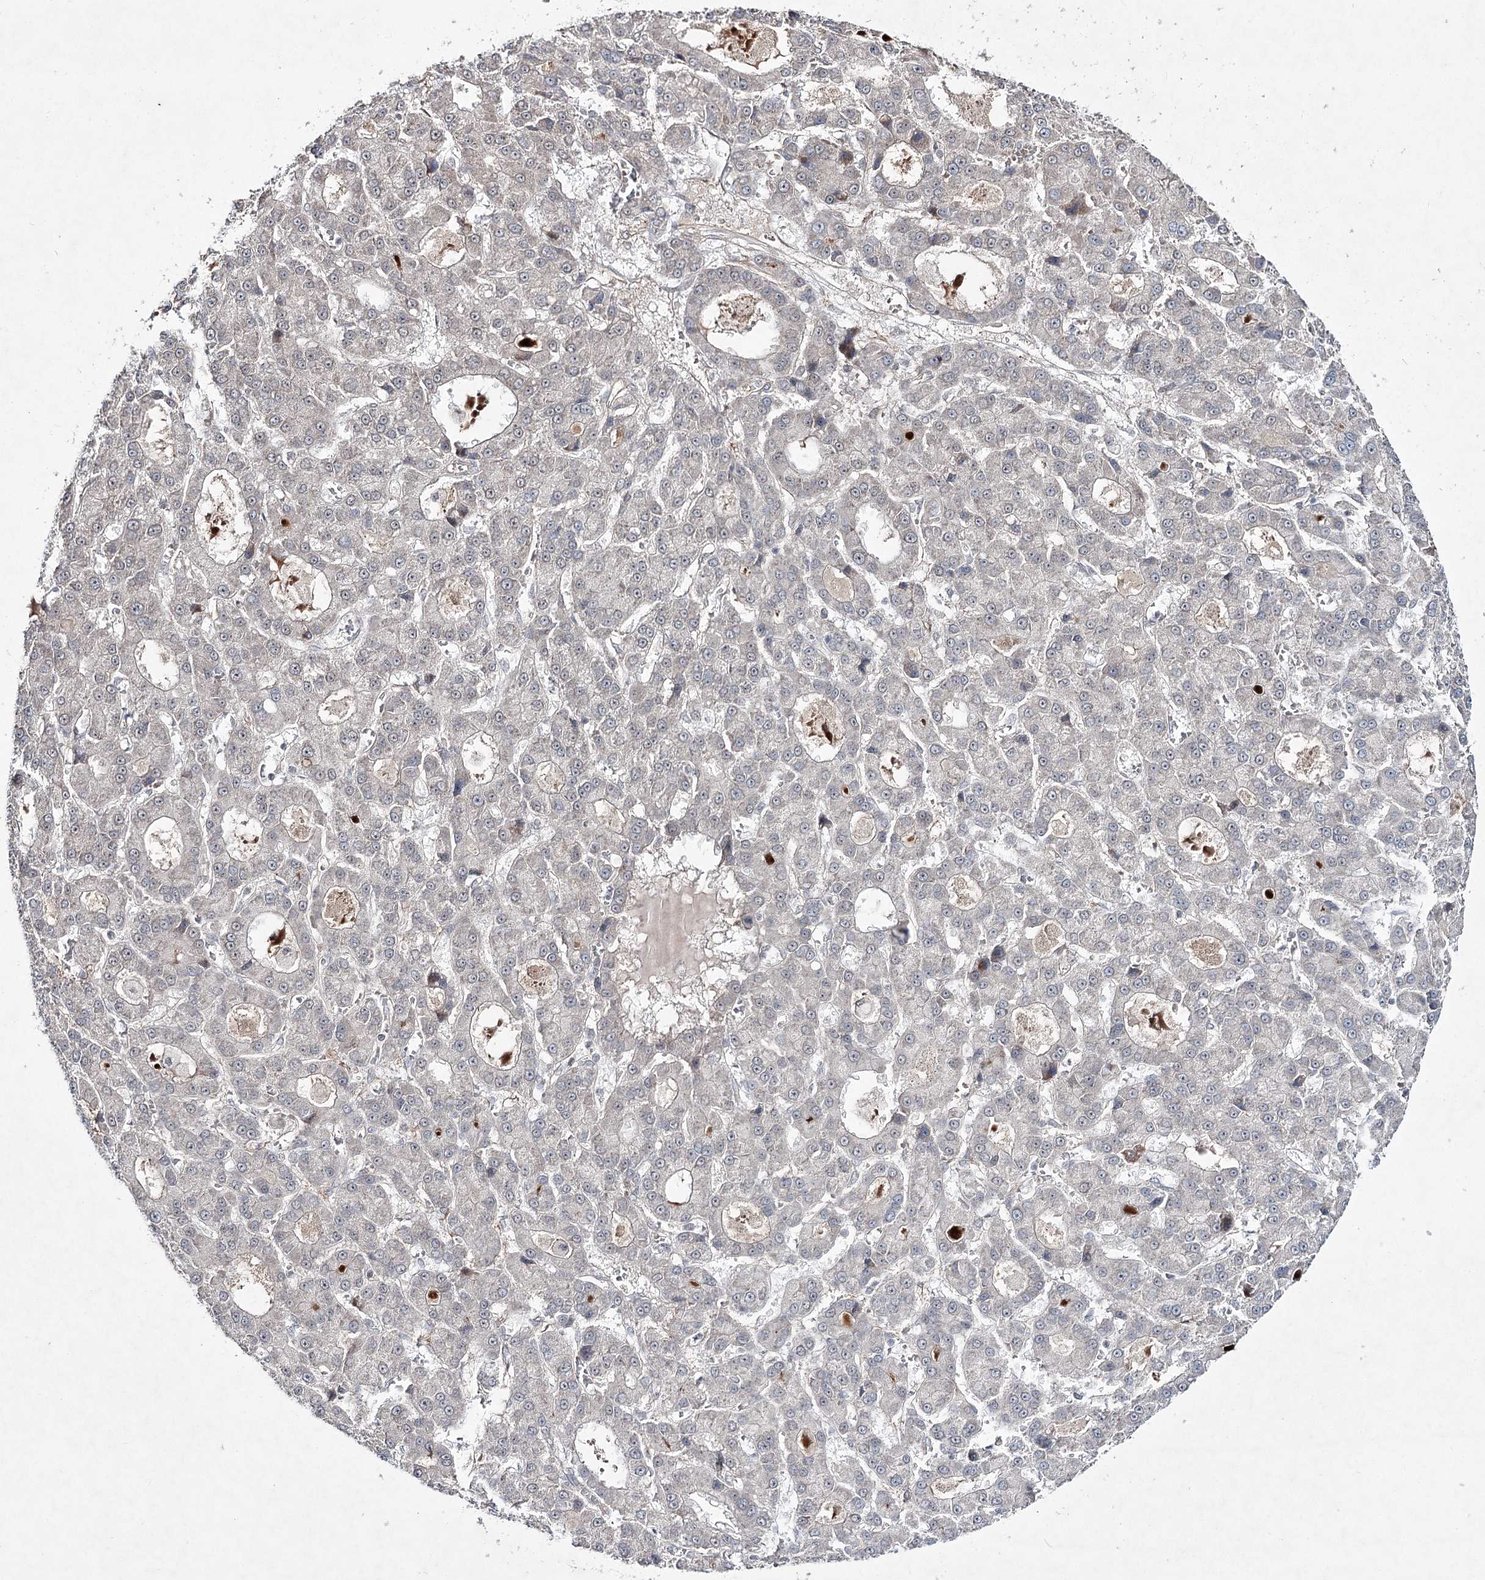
{"staining": {"intensity": "negative", "quantity": "none", "location": "none"}, "tissue": "liver cancer", "cell_type": "Tumor cells", "image_type": "cancer", "snomed": [{"axis": "morphology", "description": "Carcinoma, Hepatocellular, NOS"}, {"axis": "topography", "description": "Liver"}], "caption": "There is no significant positivity in tumor cells of hepatocellular carcinoma (liver).", "gene": "HOXC11", "patient": {"sex": "male", "age": 70}}